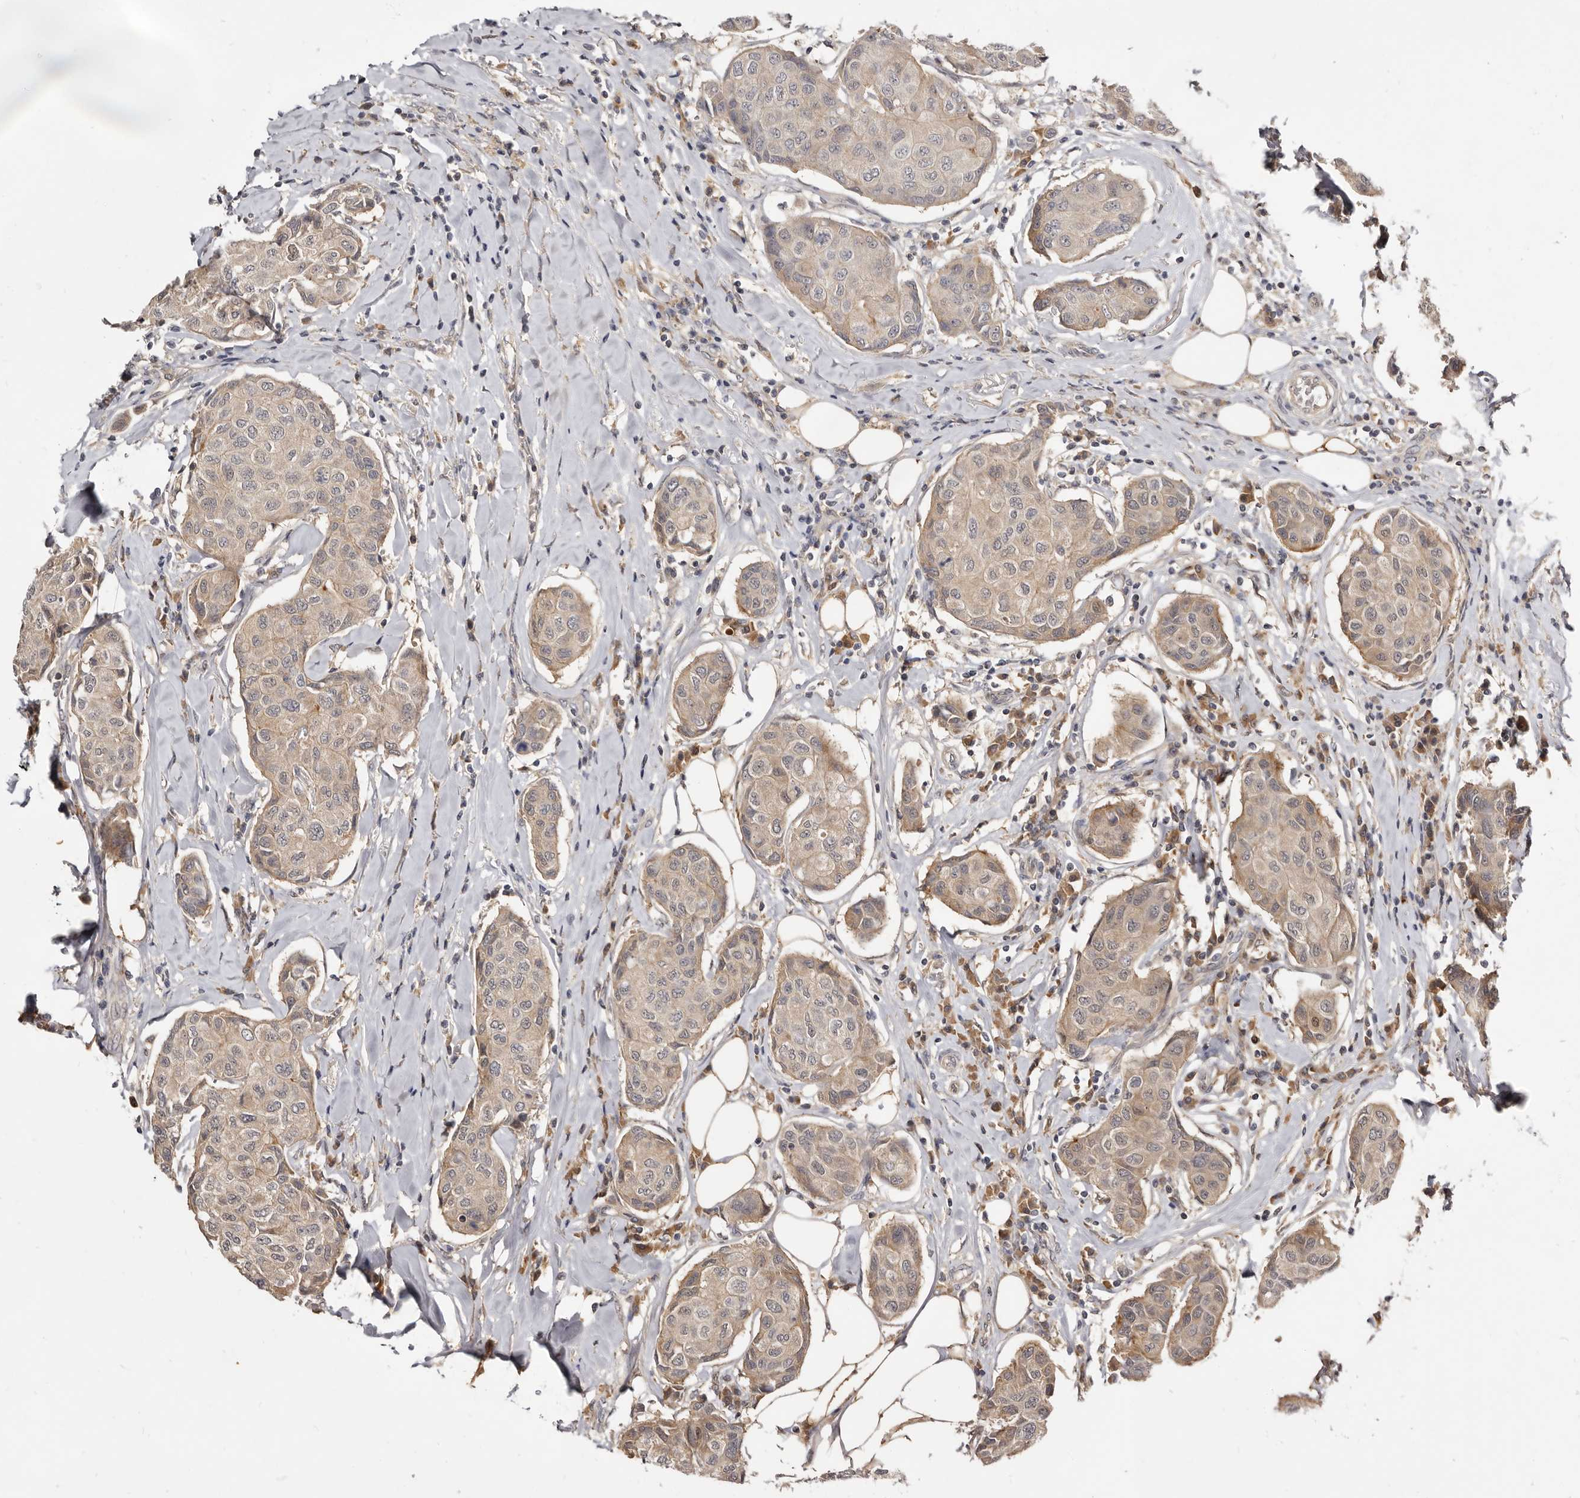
{"staining": {"intensity": "weak", "quantity": ">75%", "location": "cytoplasmic/membranous"}, "tissue": "breast cancer", "cell_type": "Tumor cells", "image_type": "cancer", "snomed": [{"axis": "morphology", "description": "Duct carcinoma"}, {"axis": "topography", "description": "Breast"}], "caption": "Protein expression analysis of human breast intraductal carcinoma reveals weak cytoplasmic/membranous staining in approximately >75% of tumor cells.", "gene": "INAVA", "patient": {"sex": "female", "age": 80}}